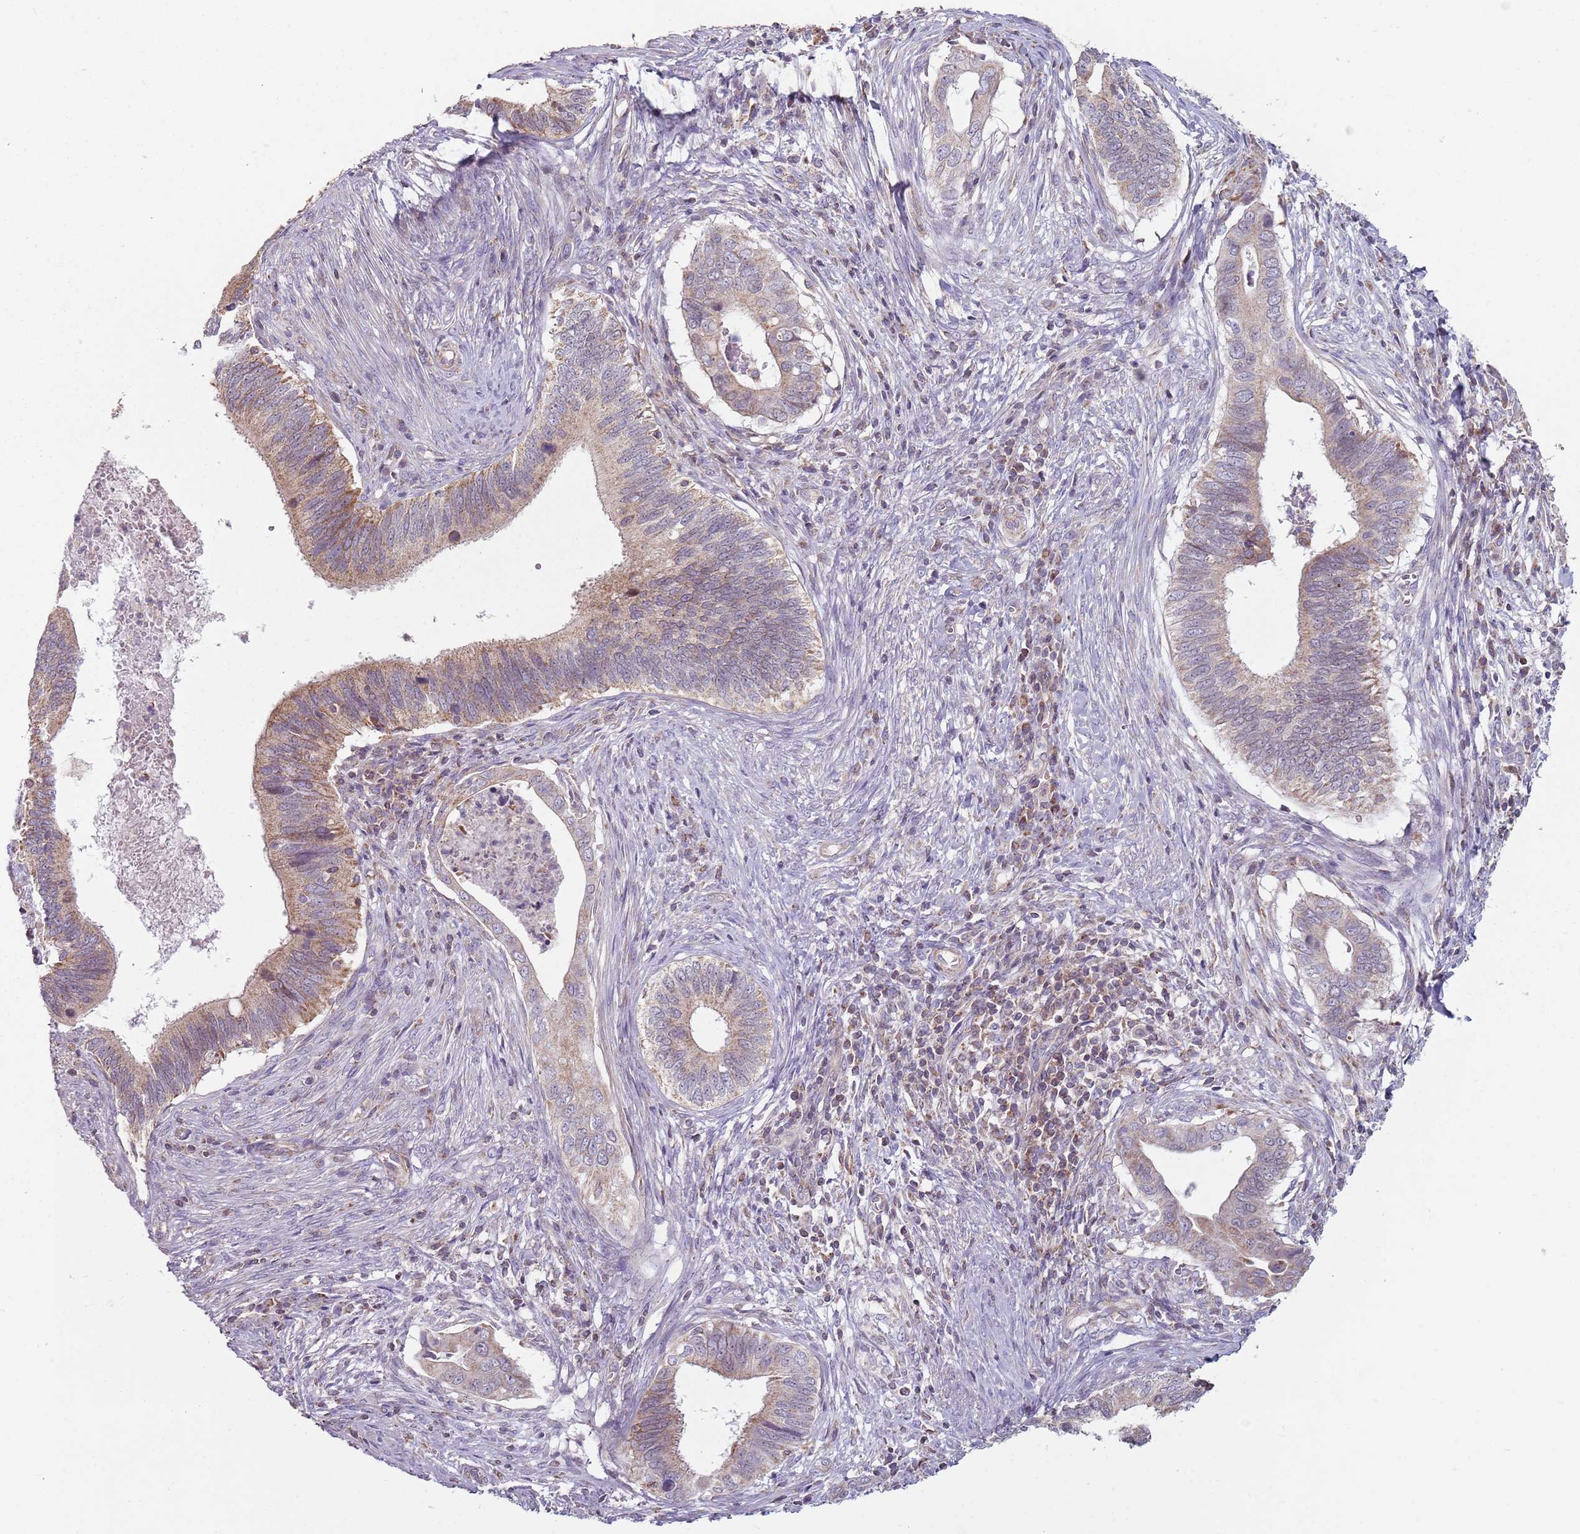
{"staining": {"intensity": "moderate", "quantity": "25%-75%", "location": "cytoplasmic/membranous"}, "tissue": "cervical cancer", "cell_type": "Tumor cells", "image_type": "cancer", "snomed": [{"axis": "morphology", "description": "Adenocarcinoma, NOS"}, {"axis": "topography", "description": "Cervix"}], "caption": "A histopathology image showing moderate cytoplasmic/membranous positivity in about 25%-75% of tumor cells in adenocarcinoma (cervical), as visualized by brown immunohistochemical staining.", "gene": "GAS8", "patient": {"sex": "female", "age": 42}}